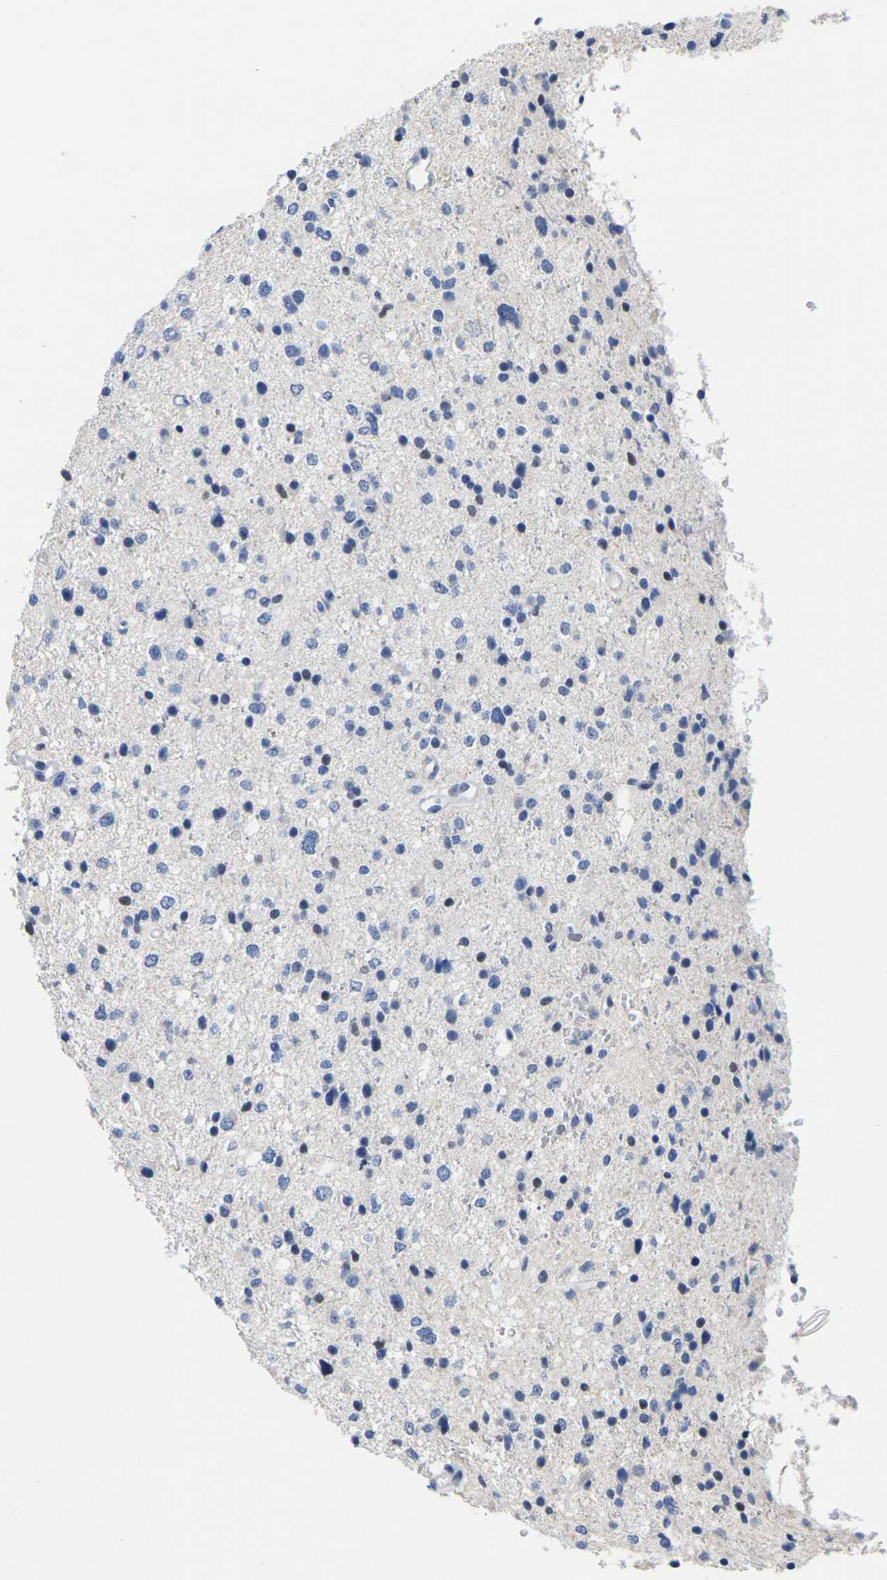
{"staining": {"intensity": "negative", "quantity": "none", "location": "none"}, "tissue": "glioma", "cell_type": "Tumor cells", "image_type": "cancer", "snomed": [{"axis": "morphology", "description": "Glioma, malignant, Low grade"}, {"axis": "topography", "description": "Brain"}], "caption": "Immunohistochemical staining of glioma displays no significant expression in tumor cells.", "gene": "IKZF1", "patient": {"sex": "female", "age": 37}}